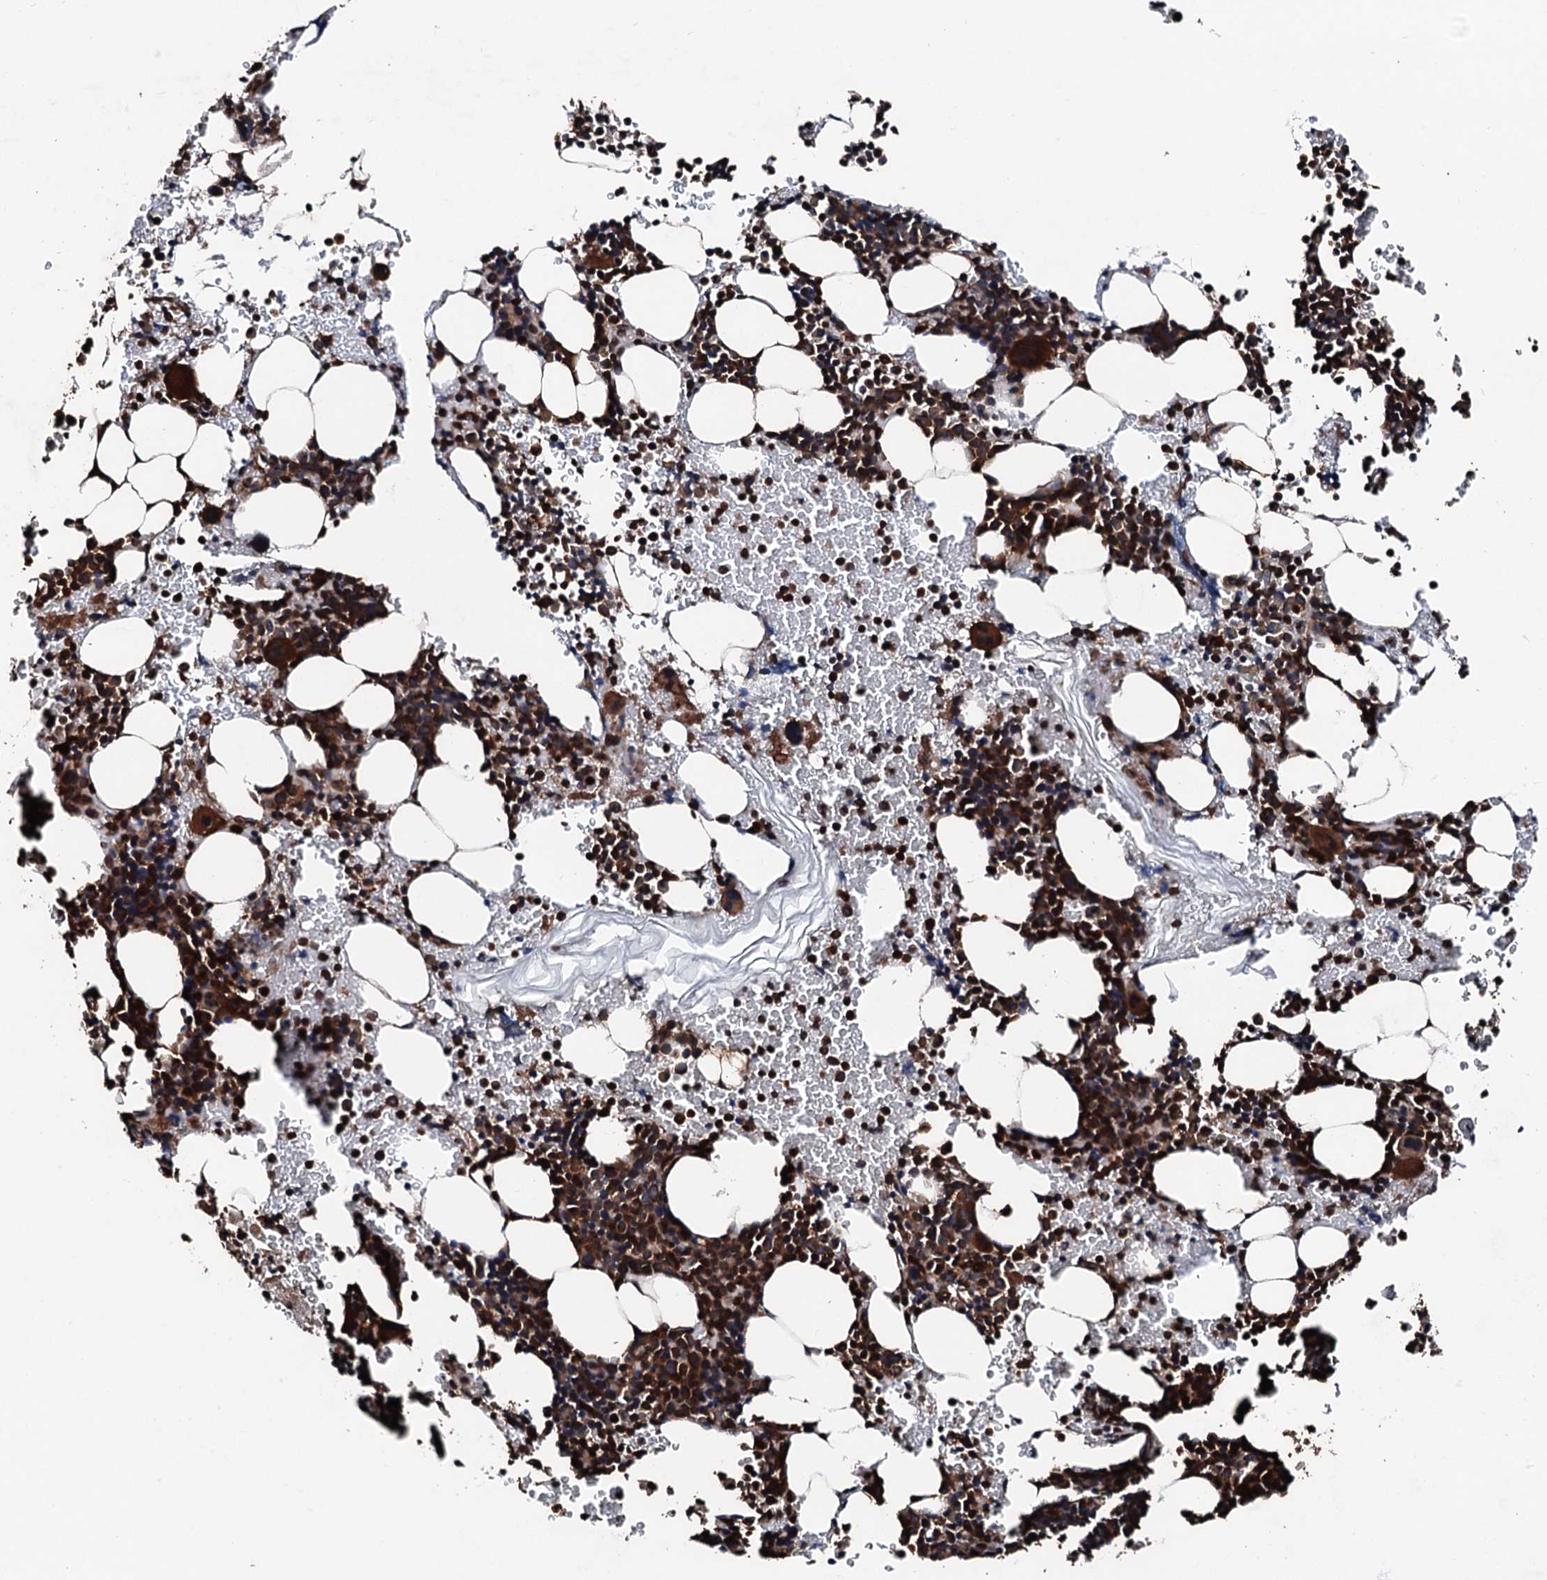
{"staining": {"intensity": "strong", "quantity": ">75%", "location": "cytoplasmic/membranous"}, "tissue": "bone marrow", "cell_type": "Hematopoietic cells", "image_type": "normal", "snomed": [{"axis": "morphology", "description": "Normal tissue, NOS"}, {"axis": "topography", "description": "Bone marrow"}], "caption": "A histopathology image of bone marrow stained for a protein reveals strong cytoplasmic/membranous brown staining in hematopoietic cells.", "gene": "KIF18A", "patient": {"sex": "male", "age": 41}}